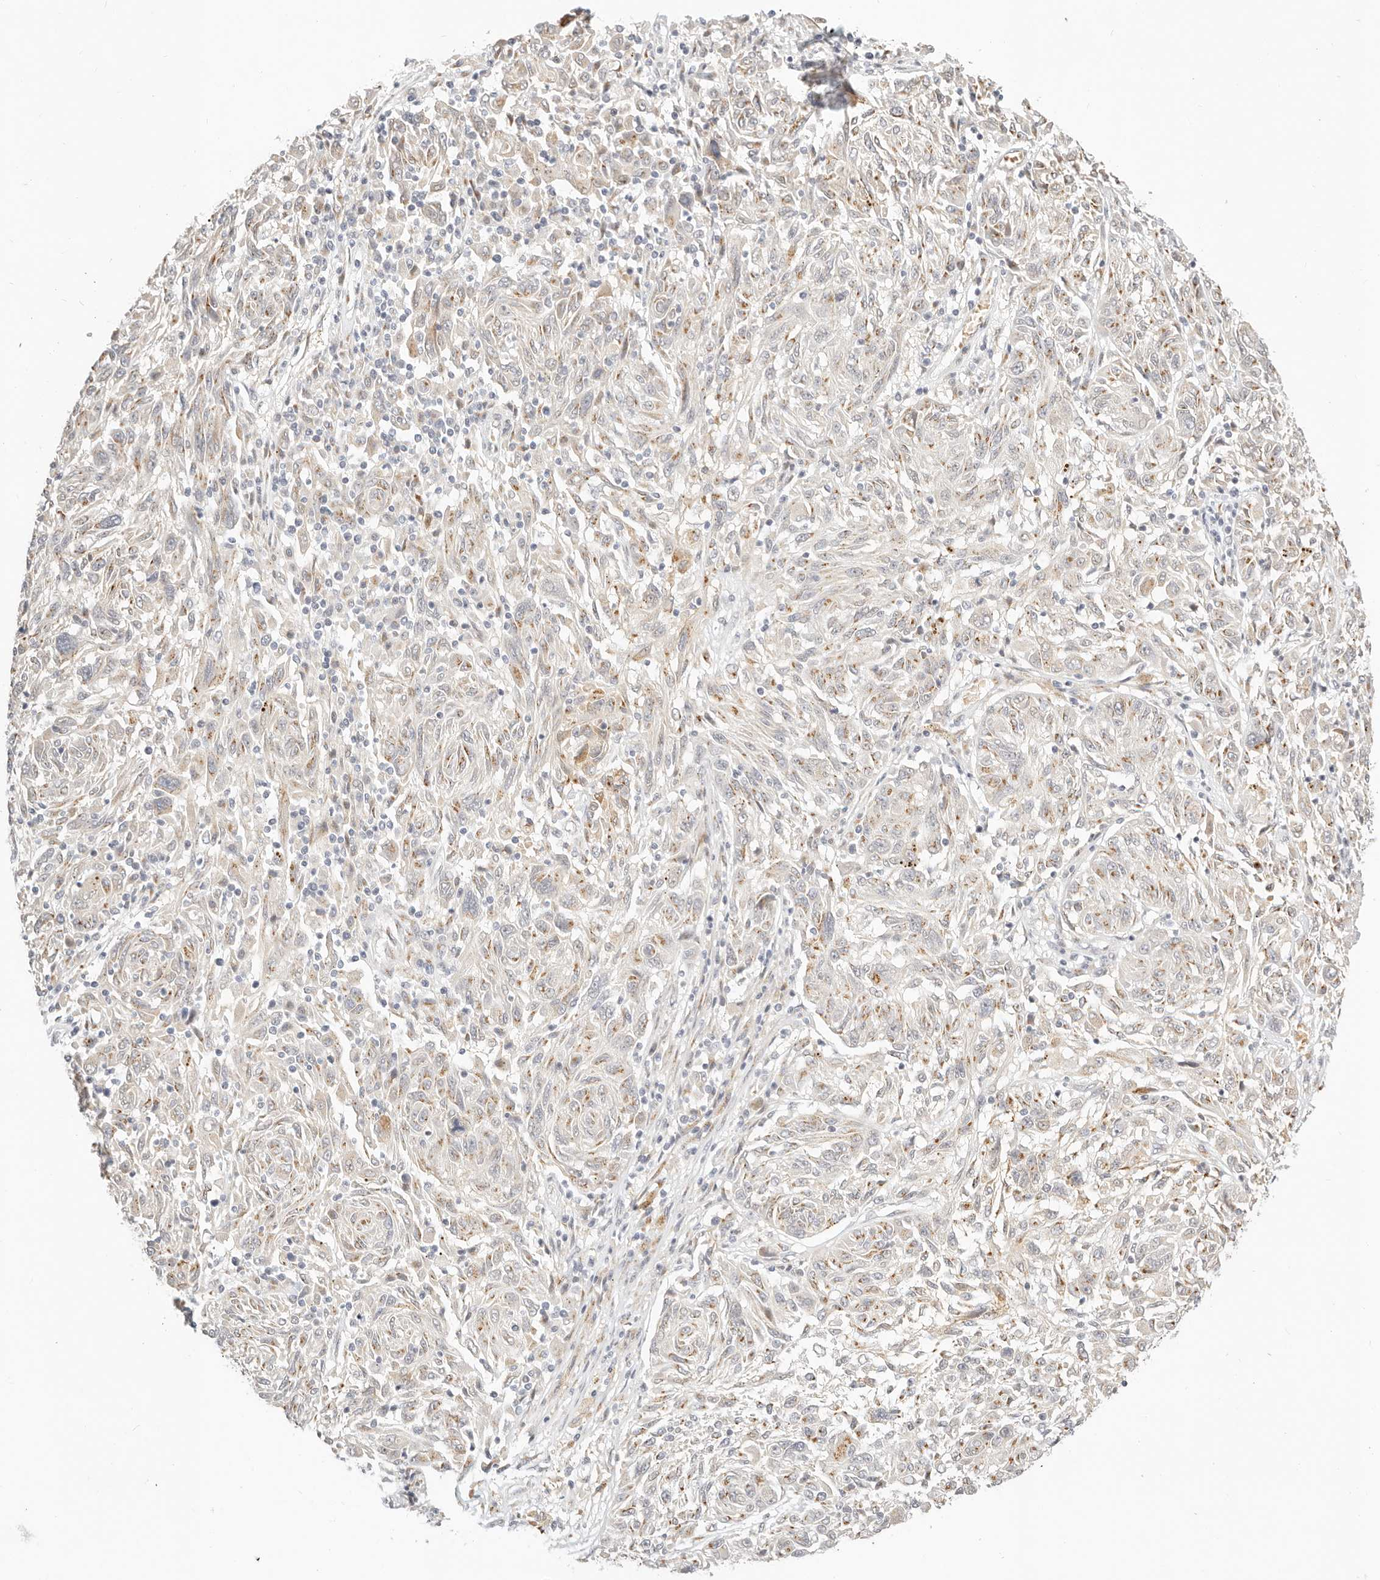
{"staining": {"intensity": "weak", "quantity": "25%-75%", "location": "cytoplasmic/membranous"}, "tissue": "melanoma", "cell_type": "Tumor cells", "image_type": "cancer", "snomed": [{"axis": "morphology", "description": "Malignant melanoma, NOS"}, {"axis": "topography", "description": "Skin"}], "caption": "Melanoma tissue demonstrates weak cytoplasmic/membranous positivity in approximately 25%-75% of tumor cells", "gene": "FAM20B", "patient": {"sex": "male", "age": 53}}